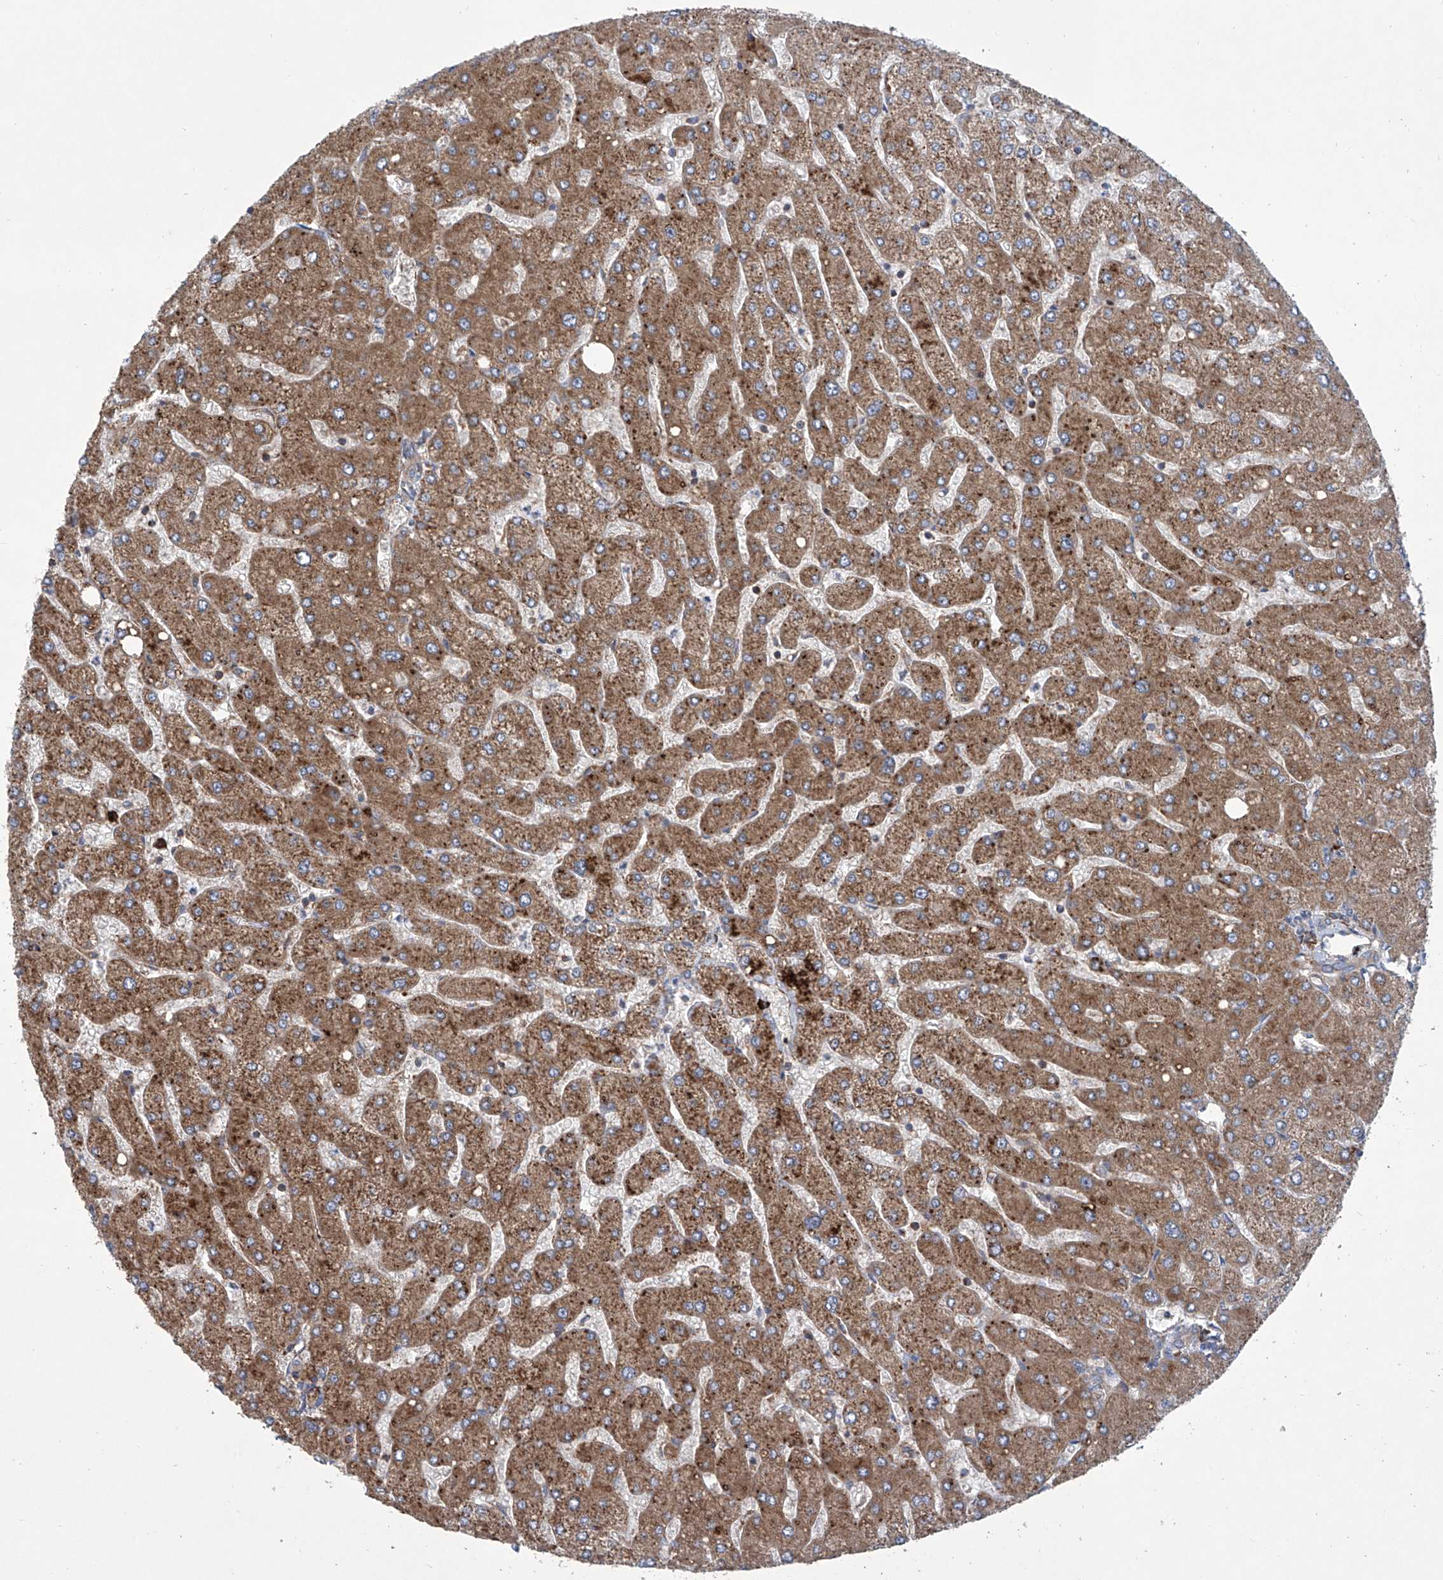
{"staining": {"intensity": "moderate", "quantity": ">75%", "location": "cytoplasmic/membranous"}, "tissue": "liver", "cell_type": "Cholangiocytes", "image_type": "normal", "snomed": [{"axis": "morphology", "description": "Normal tissue, NOS"}, {"axis": "topography", "description": "Liver"}], "caption": "High-power microscopy captured an IHC image of normal liver, revealing moderate cytoplasmic/membranous expression in approximately >75% of cholangiocytes.", "gene": "SENP2", "patient": {"sex": "male", "age": 55}}